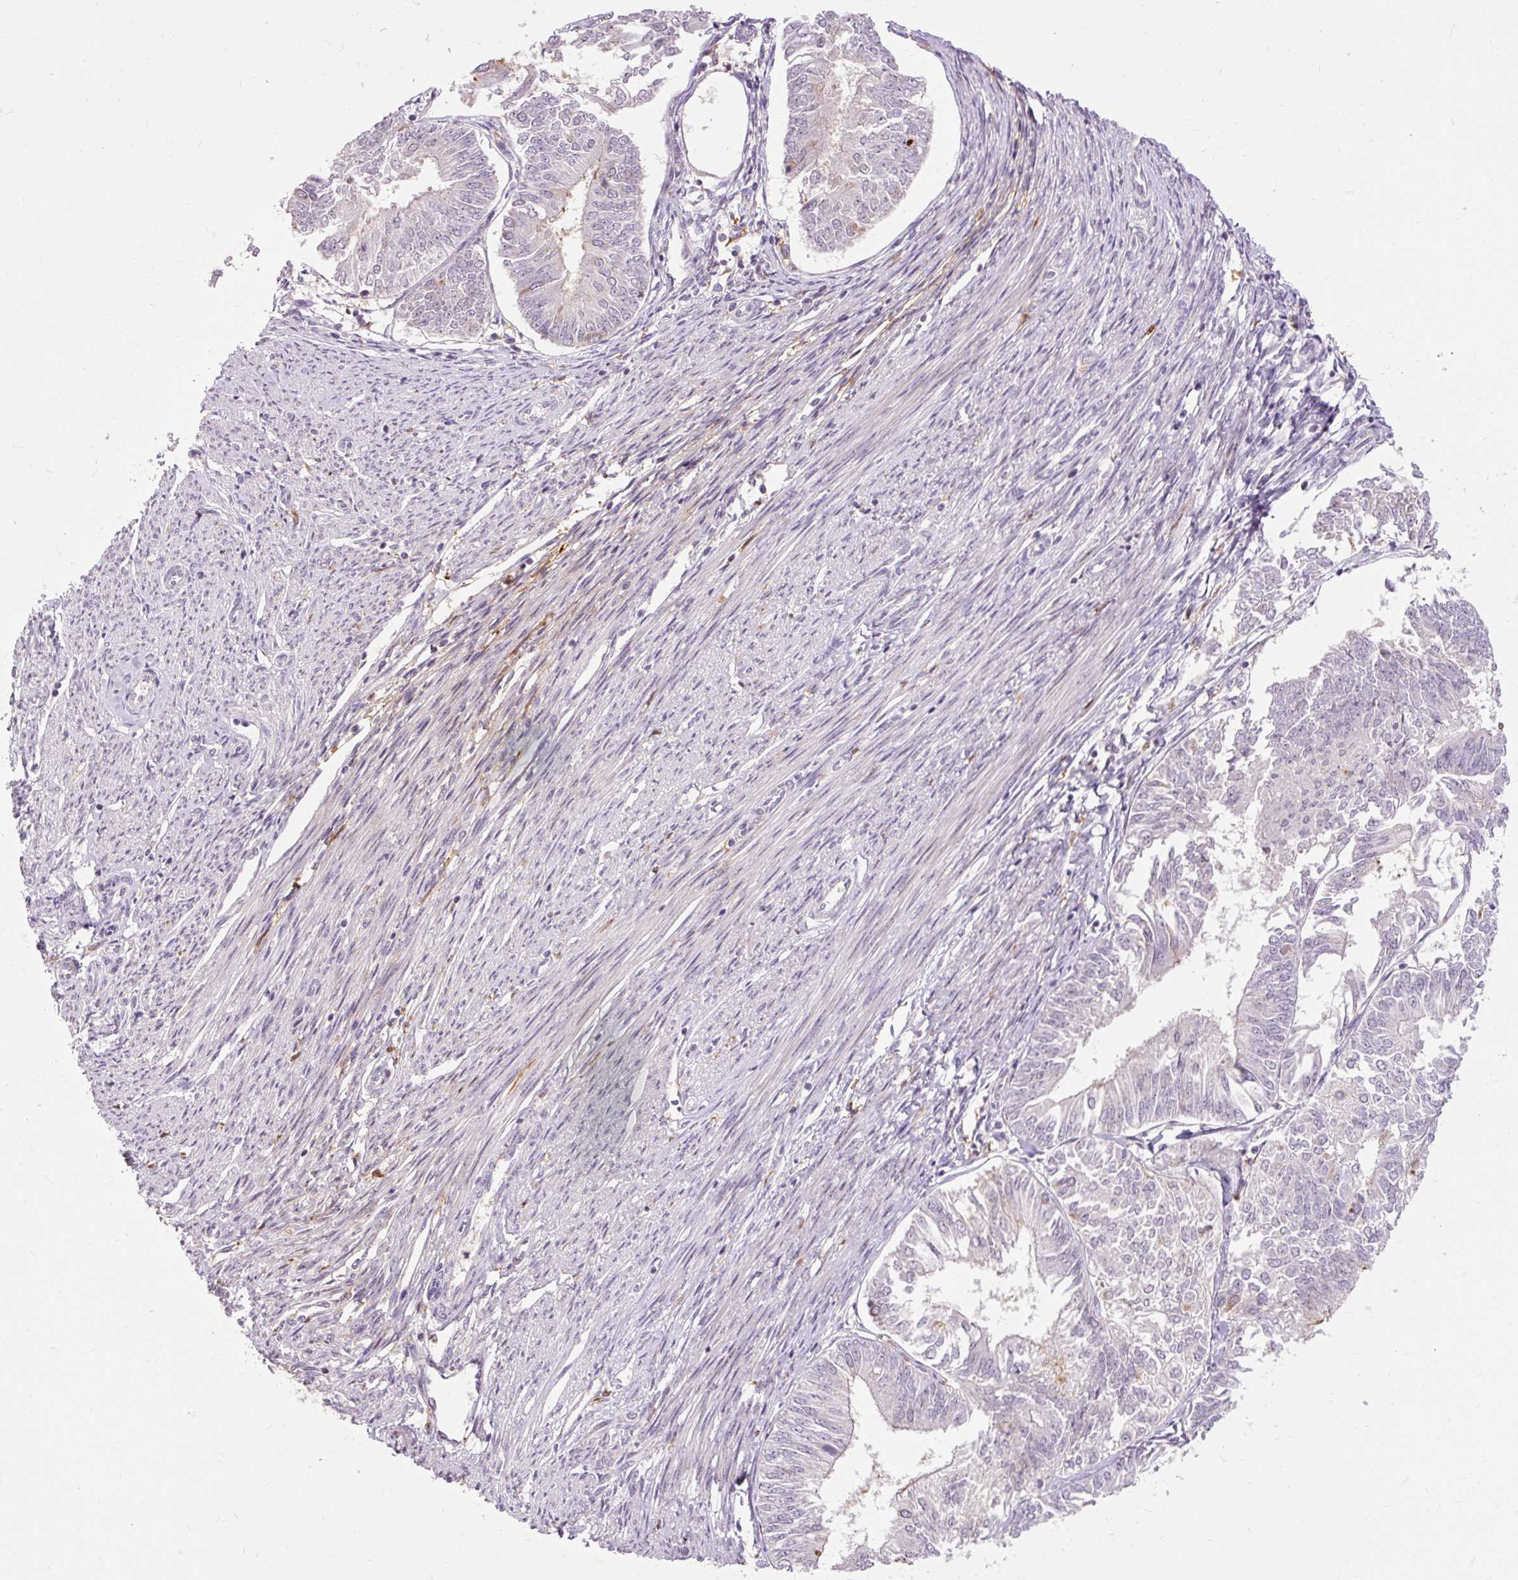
{"staining": {"intensity": "negative", "quantity": "none", "location": "none"}, "tissue": "endometrial cancer", "cell_type": "Tumor cells", "image_type": "cancer", "snomed": [{"axis": "morphology", "description": "Adenocarcinoma, NOS"}, {"axis": "topography", "description": "Endometrium"}], "caption": "Tumor cells are negative for brown protein staining in endometrial cancer.", "gene": "CEBPZ", "patient": {"sex": "female", "age": 58}}